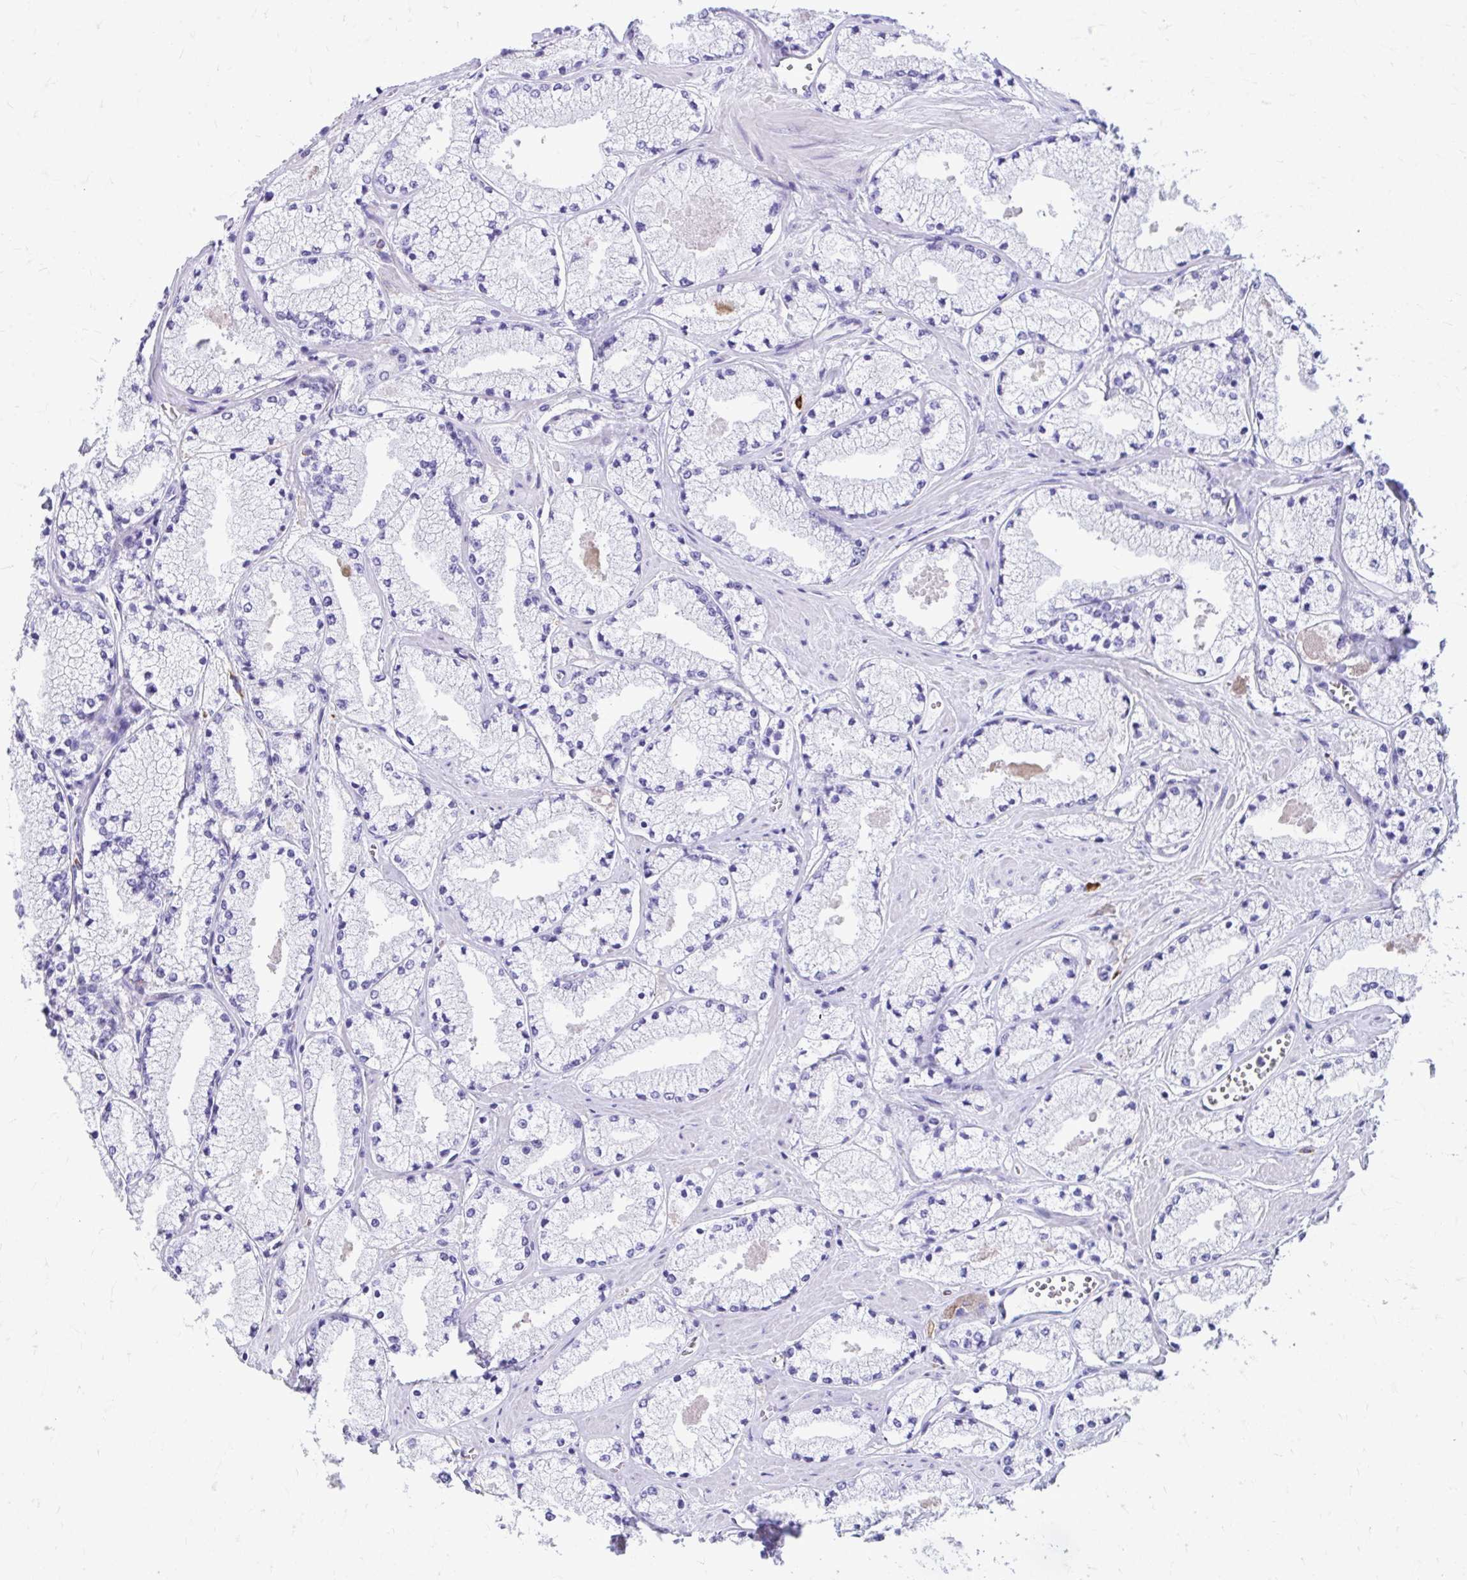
{"staining": {"intensity": "negative", "quantity": "none", "location": "none"}, "tissue": "prostate cancer", "cell_type": "Tumor cells", "image_type": "cancer", "snomed": [{"axis": "morphology", "description": "Adenocarcinoma, High grade"}, {"axis": "topography", "description": "Prostate"}], "caption": "Human adenocarcinoma (high-grade) (prostate) stained for a protein using IHC shows no positivity in tumor cells.", "gene": "ZNF699", "patient": {"sex": "male", "age": 63}}